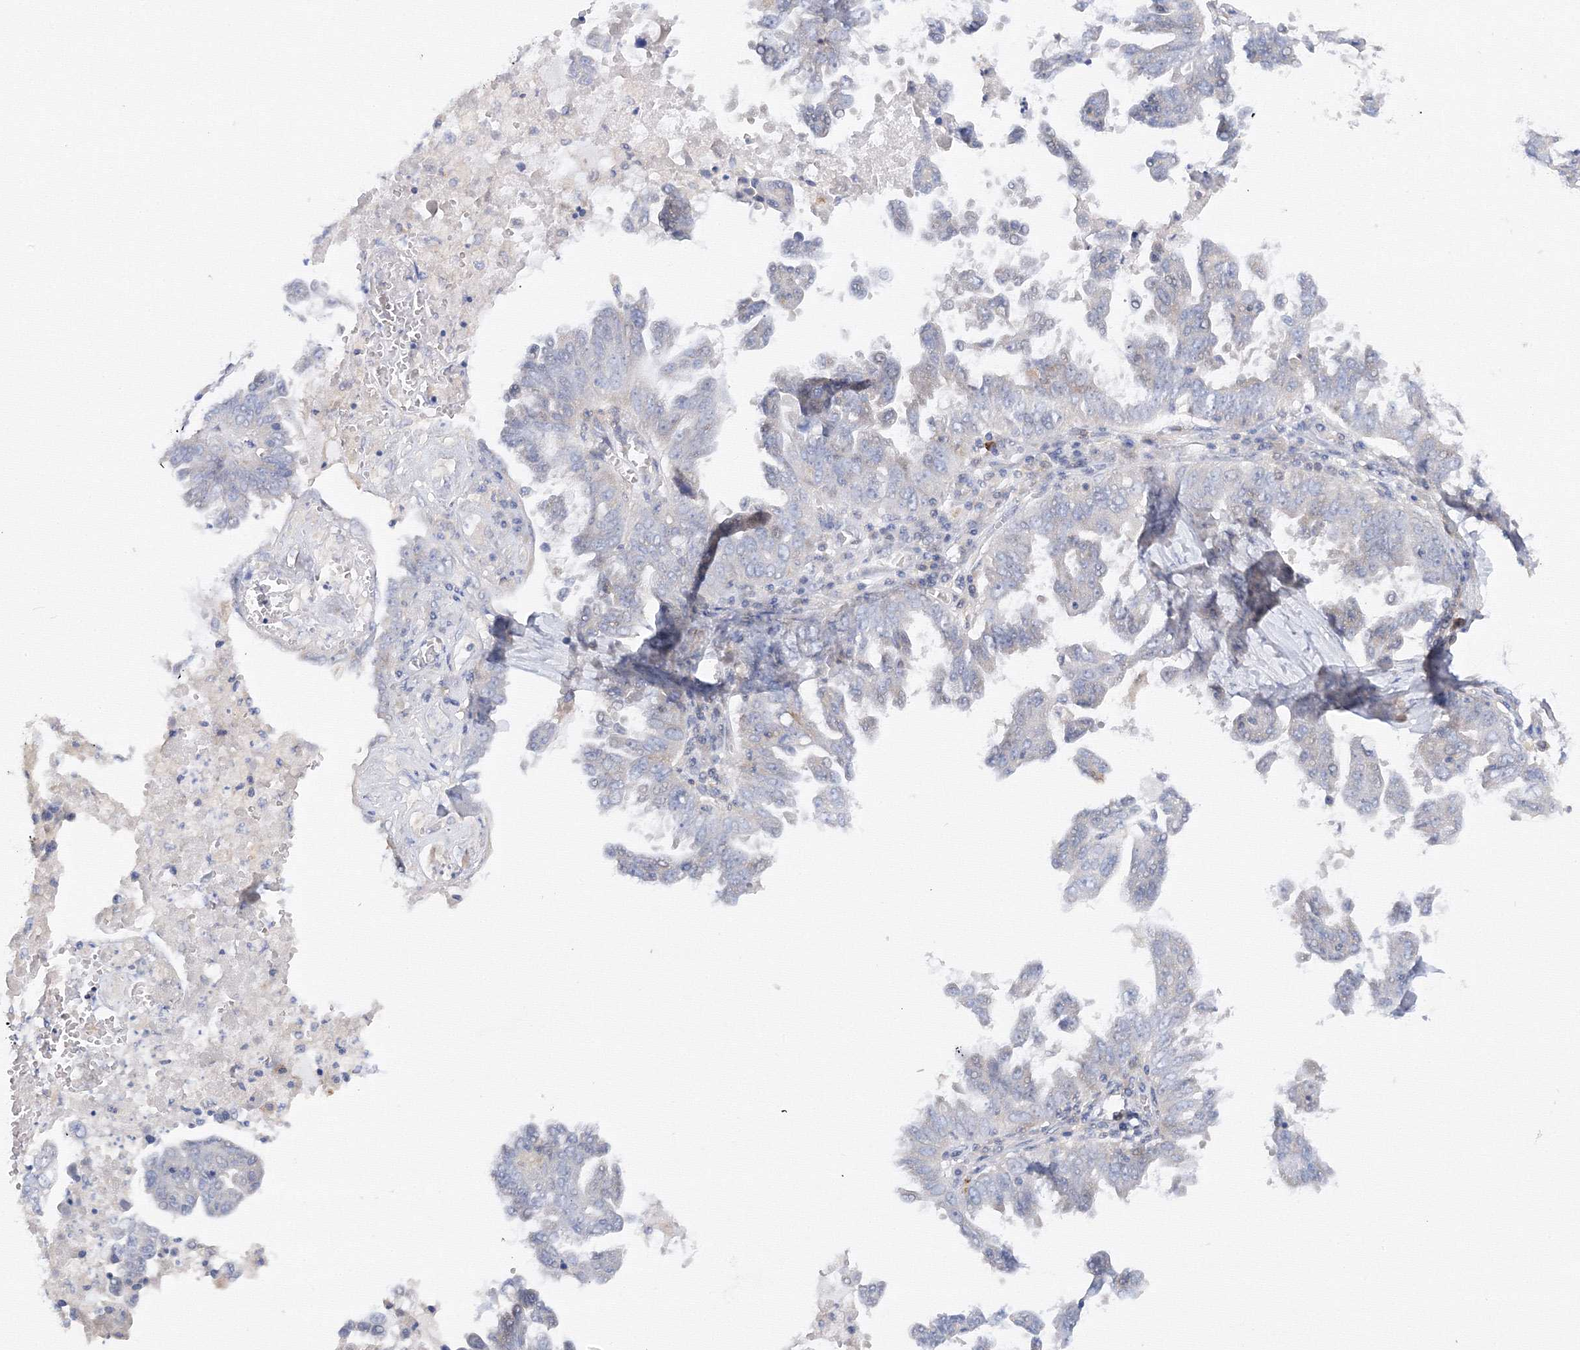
{"staining": {"intensity": "negative", "quantity": "none", "location": "none"}, "tissue": "ovarian cancer", "cell_type": "Tumor cells", "image_type": "cancer", "snomed": [{"axis": "morphology", "description": "Carcinoma, endometroid"}, {"axis": "topography", "description": "Ovary"}], "caption": "Tumor cells are negative for protein expression in human endometroid carcinoma (ovarian). (Brightfield microscopy of DAB immunohistochemistry at high magnification).", "gene": "DIS3L2", "patient": {"sex": "female", "age": 62}}